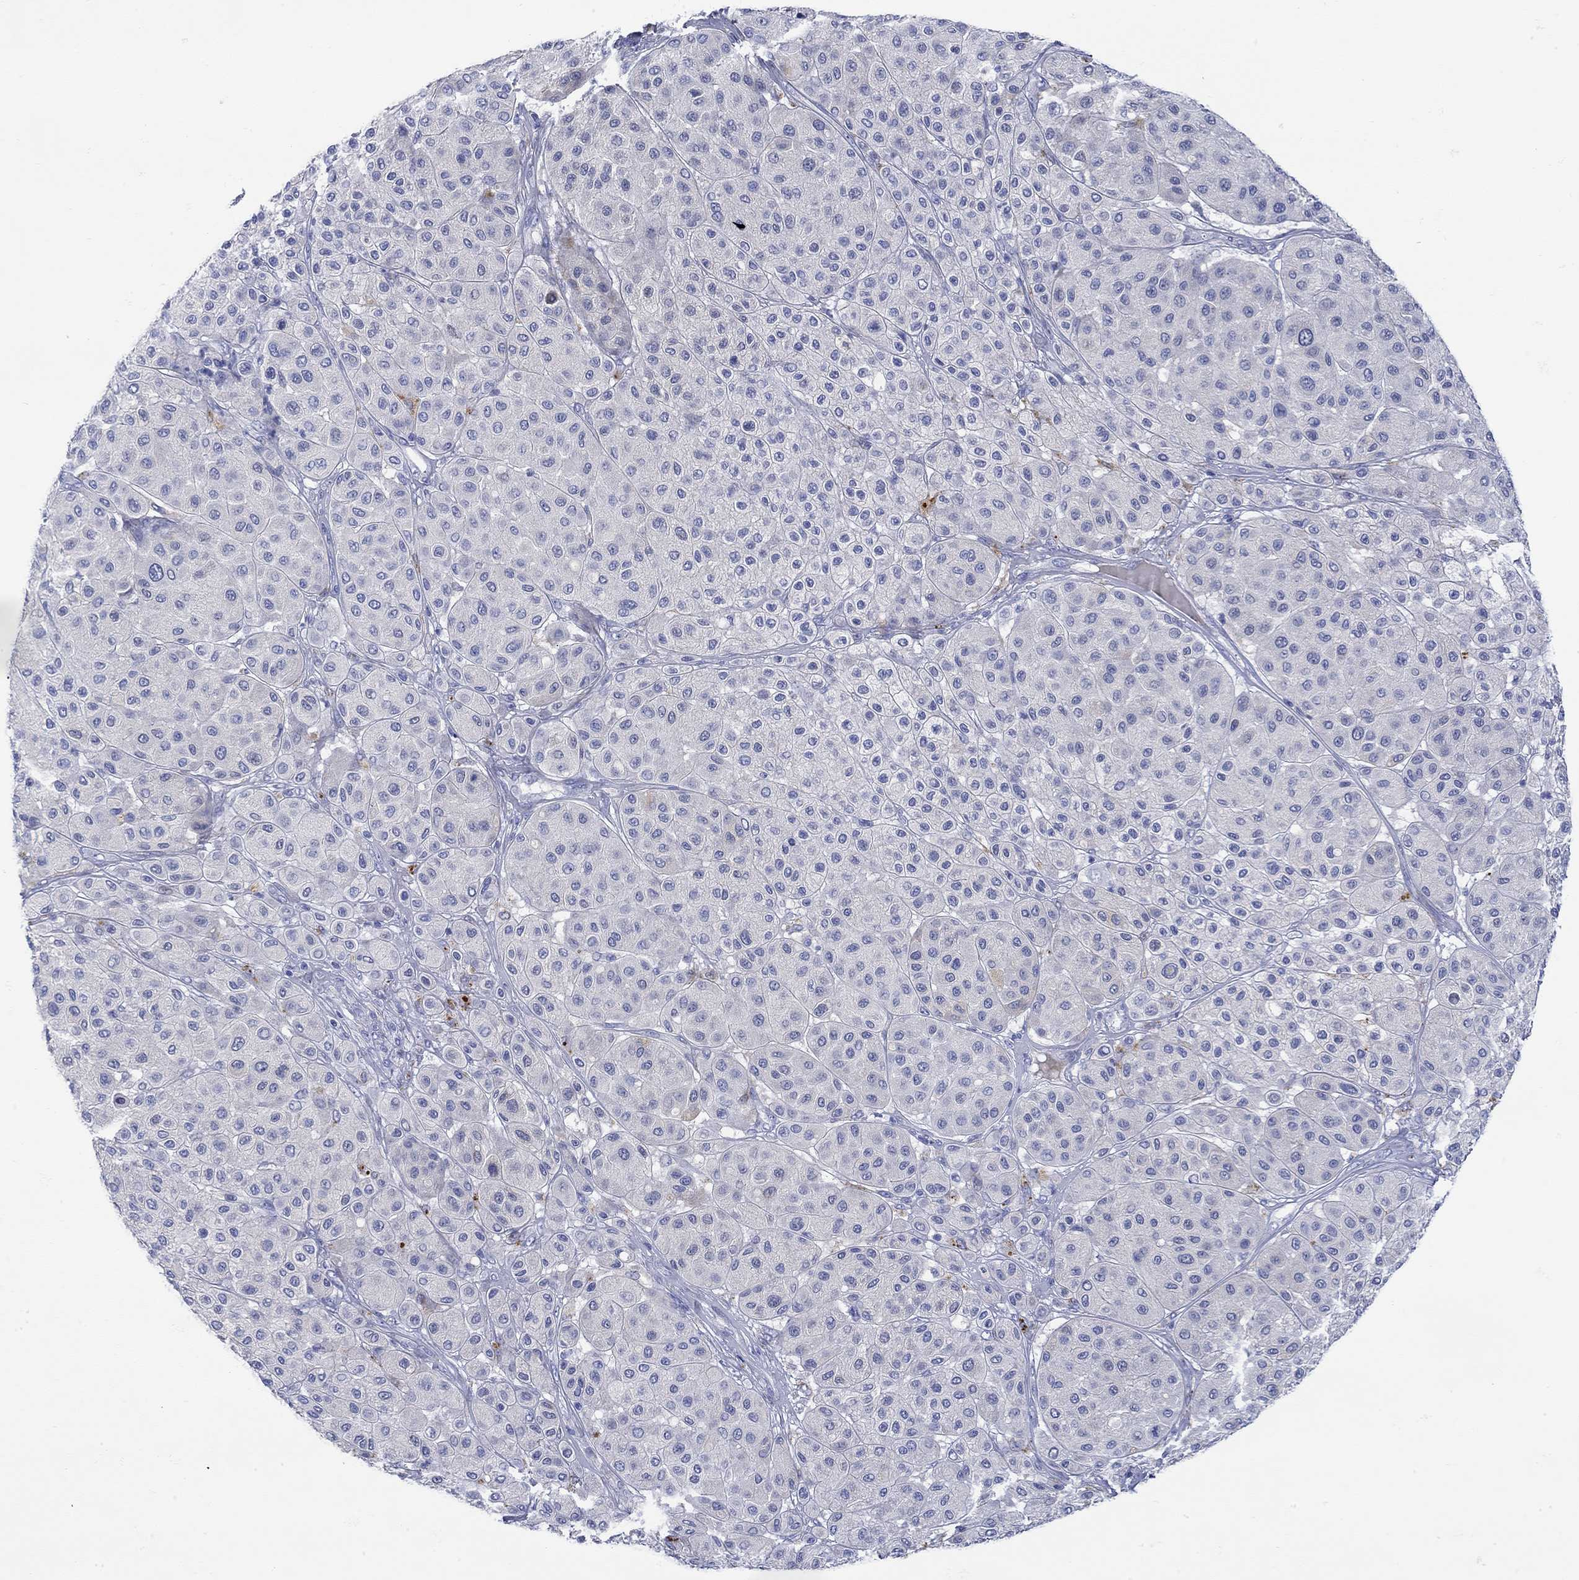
{"staining": {"intensity": "negative", "quantity": "none", "location": "none"}, "tissue": "melanoma", "cell_type": "Tumor cells", "image_type": "cancer", "snomed": [{"axis": "morphology", "description": "Malignant melanoma, Metastatic site"}, {"axis": "topography", "description": "Smooth muscle"}], "caption": "There is no significant staining in tumor cells of melanoma.", "gene": "ANKMY1", "patient": {"sex": "male", "age": 41}}